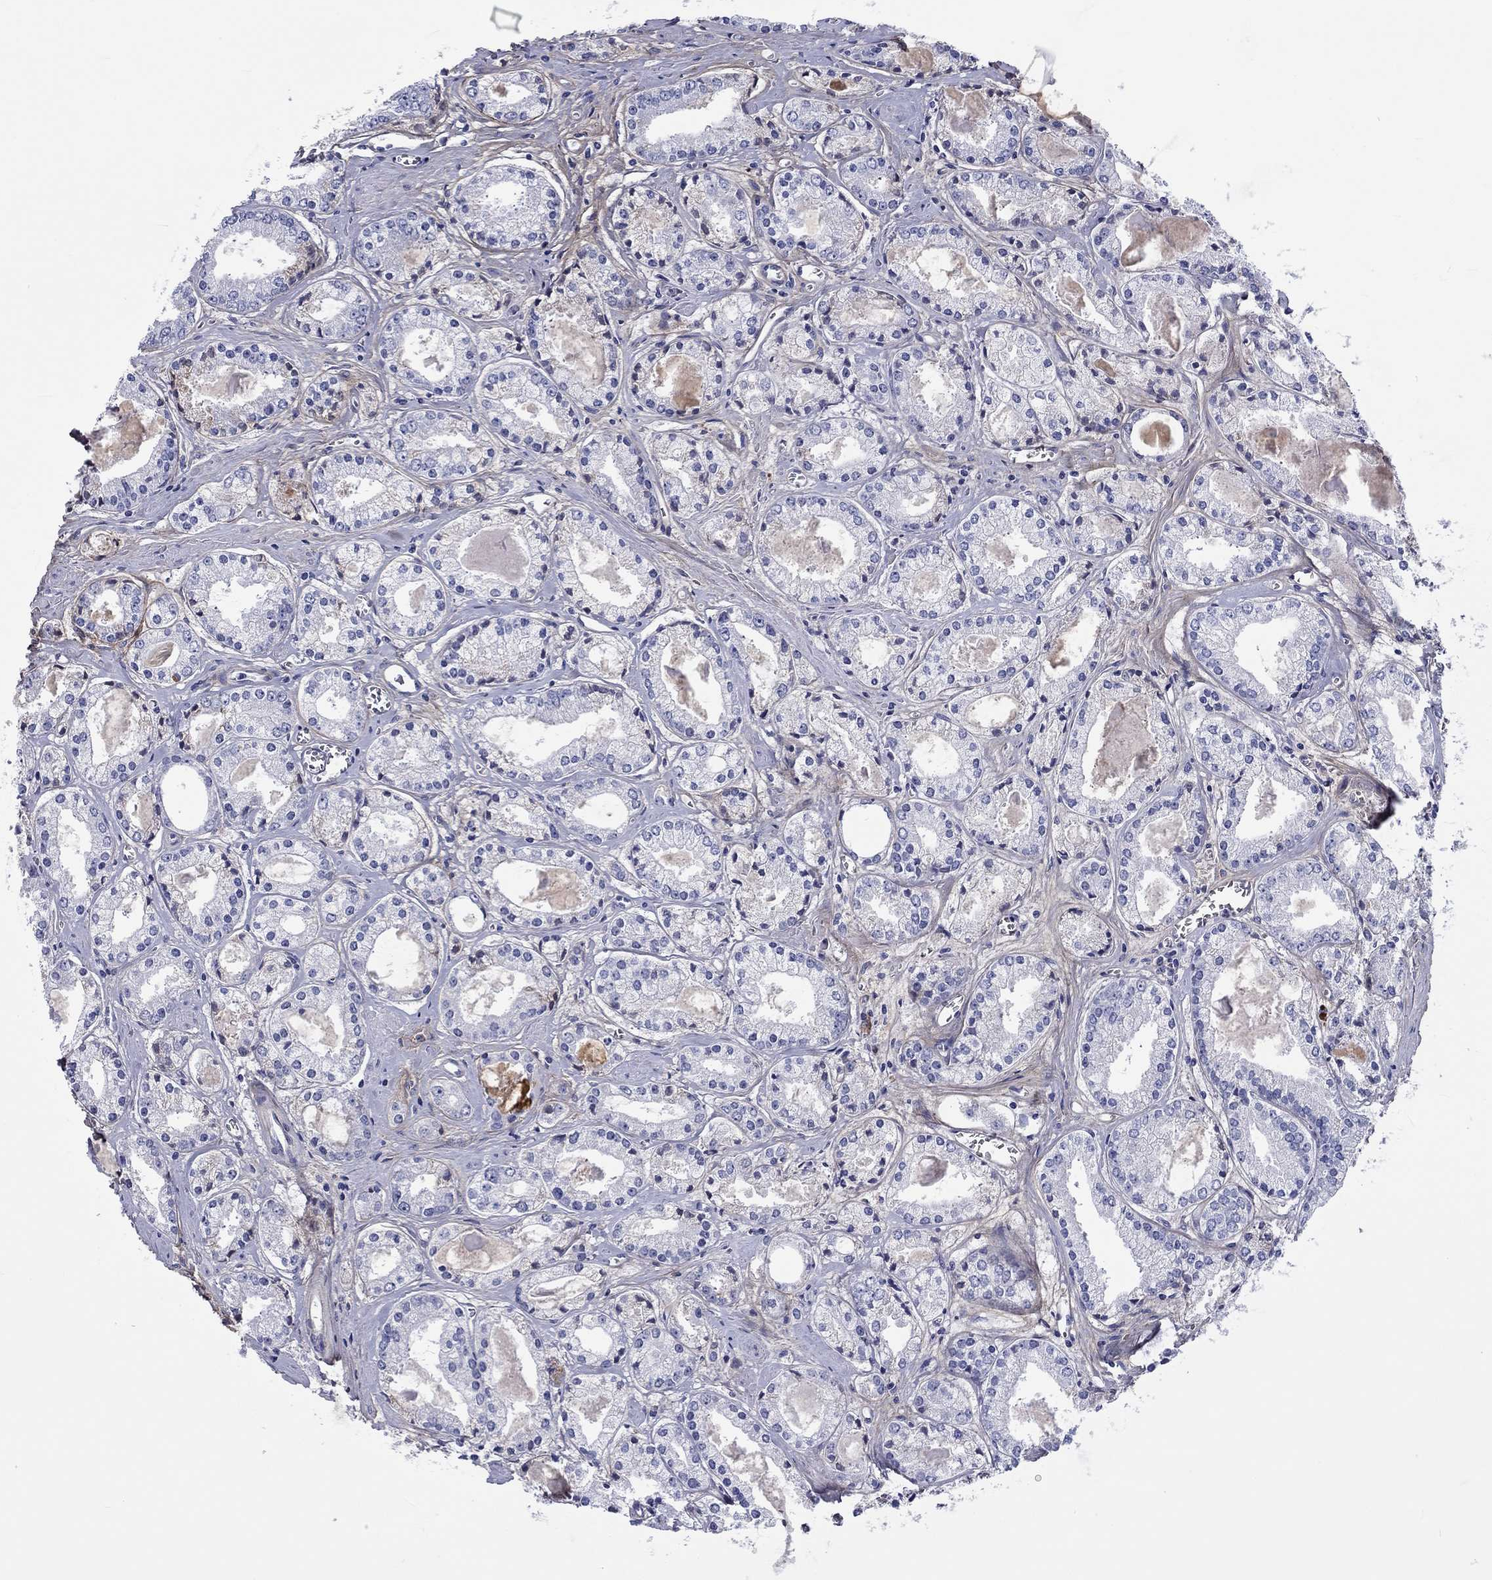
{"staining": {"intensity": "negative", "quantity": "none", "location": "none"}, "tissue": "prostate cancer", "cell_type": "Tumor cells", "image_type": "cancer", "snomed": [{"axis": "morphology", "description": "Adenocarcinoma, NOS"}, {"axis": "topography", "description": "Prostate"}], "caption": "A high-resolution histopathology image shows immunohistochemistry staining of prostate cancer (adenocarcinoma), which reveals no significant positivity in tumor cells. Nuclei are stained in blue.", "gene": "TGFBI", "patient": {"sex": "male", "age": 72}}